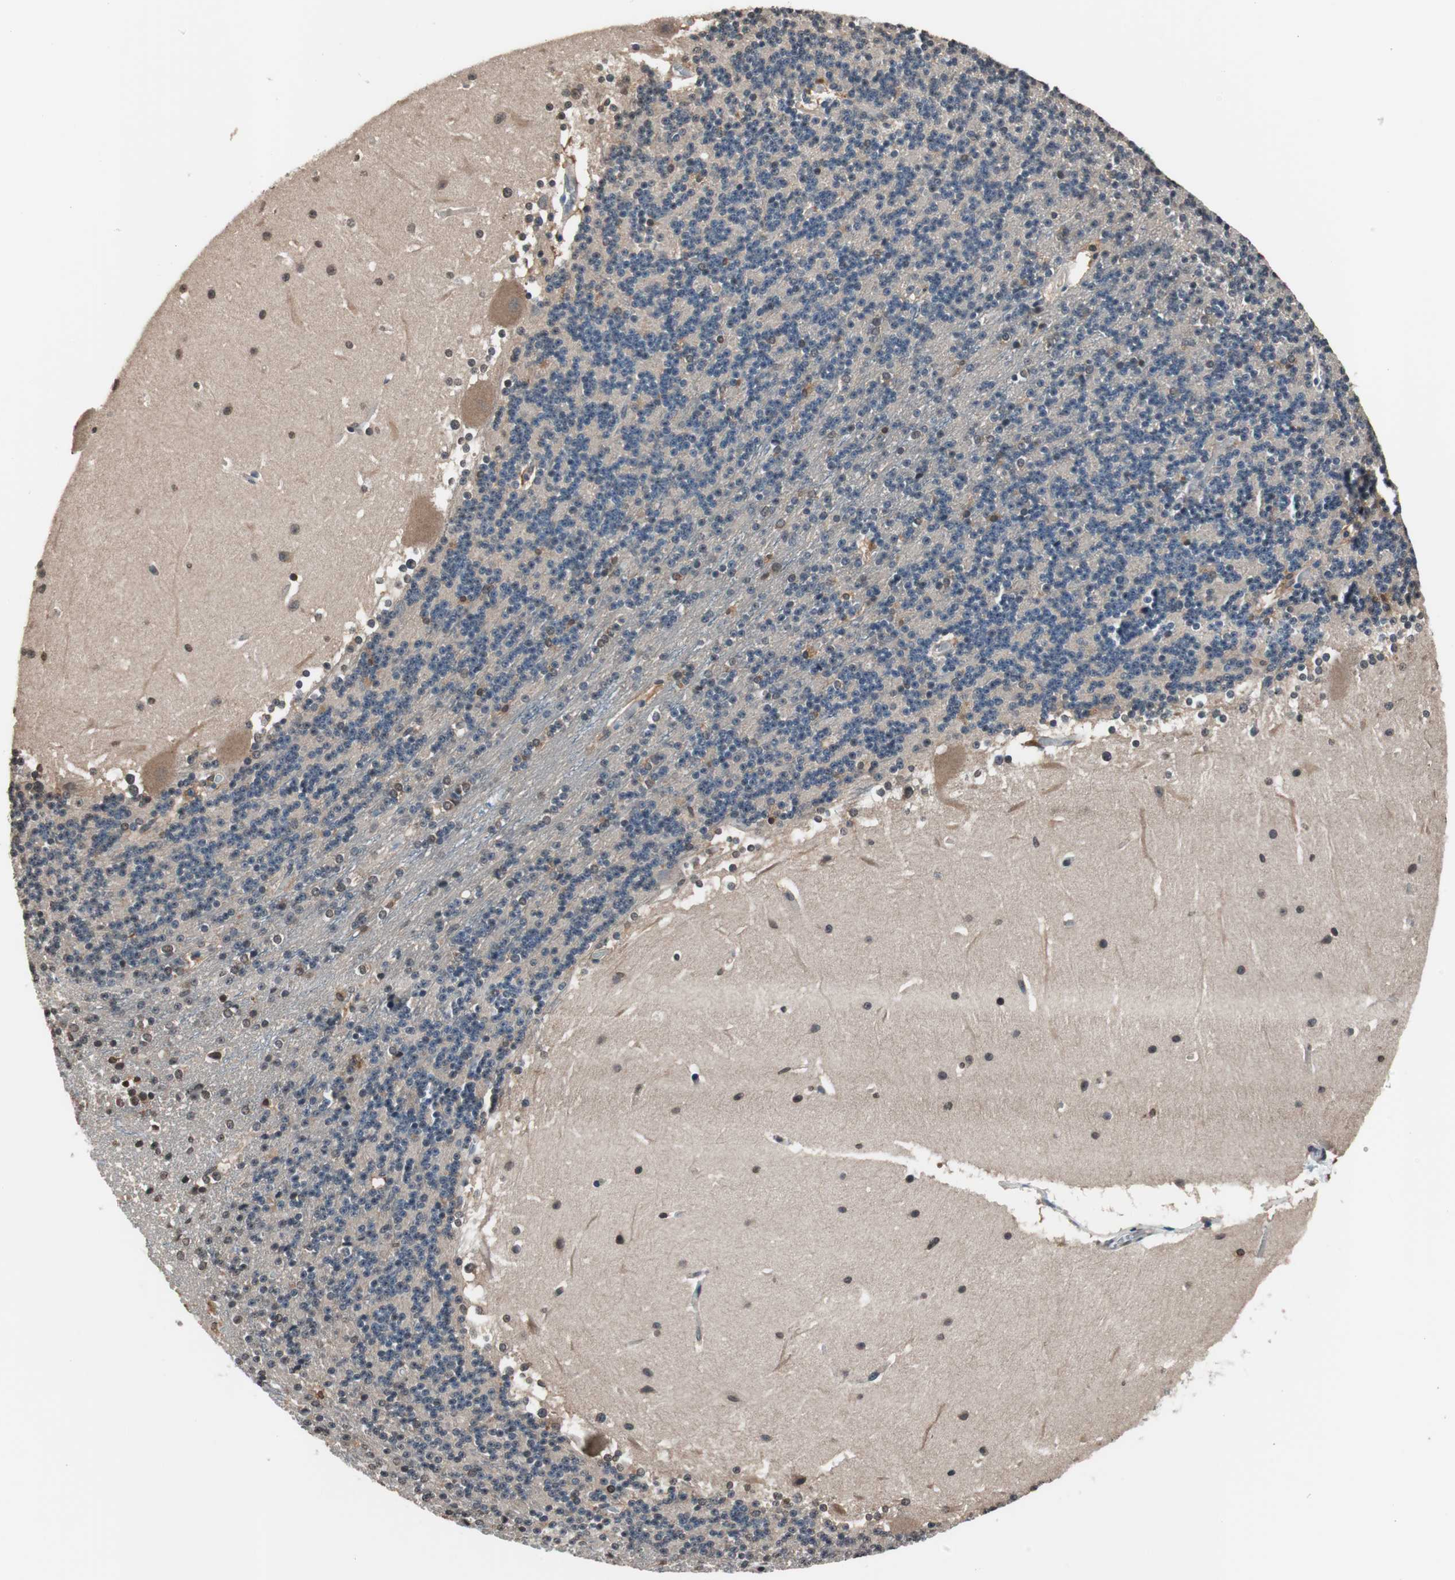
{"staining": {"intensity": "weak", "quantity": "<25%", "location": "cytoplasmic/membranous"}, "tissue": "cerebellum", "cell_type": "Cells in granular layer", "image_type": "normal", "snomed": [{"axis": "morphology", "description": "Normal tissue, NOS"}, {"axis": "topography", "description": "Cerebellum"}], "caption": "Immunohistochemistry histopathology image of benign human cerebellum stained for a protein (brown), which shows no staining in cells in granular layer.", "gene": "GCLC", "patient": {"sex": "female", "age": 19}}